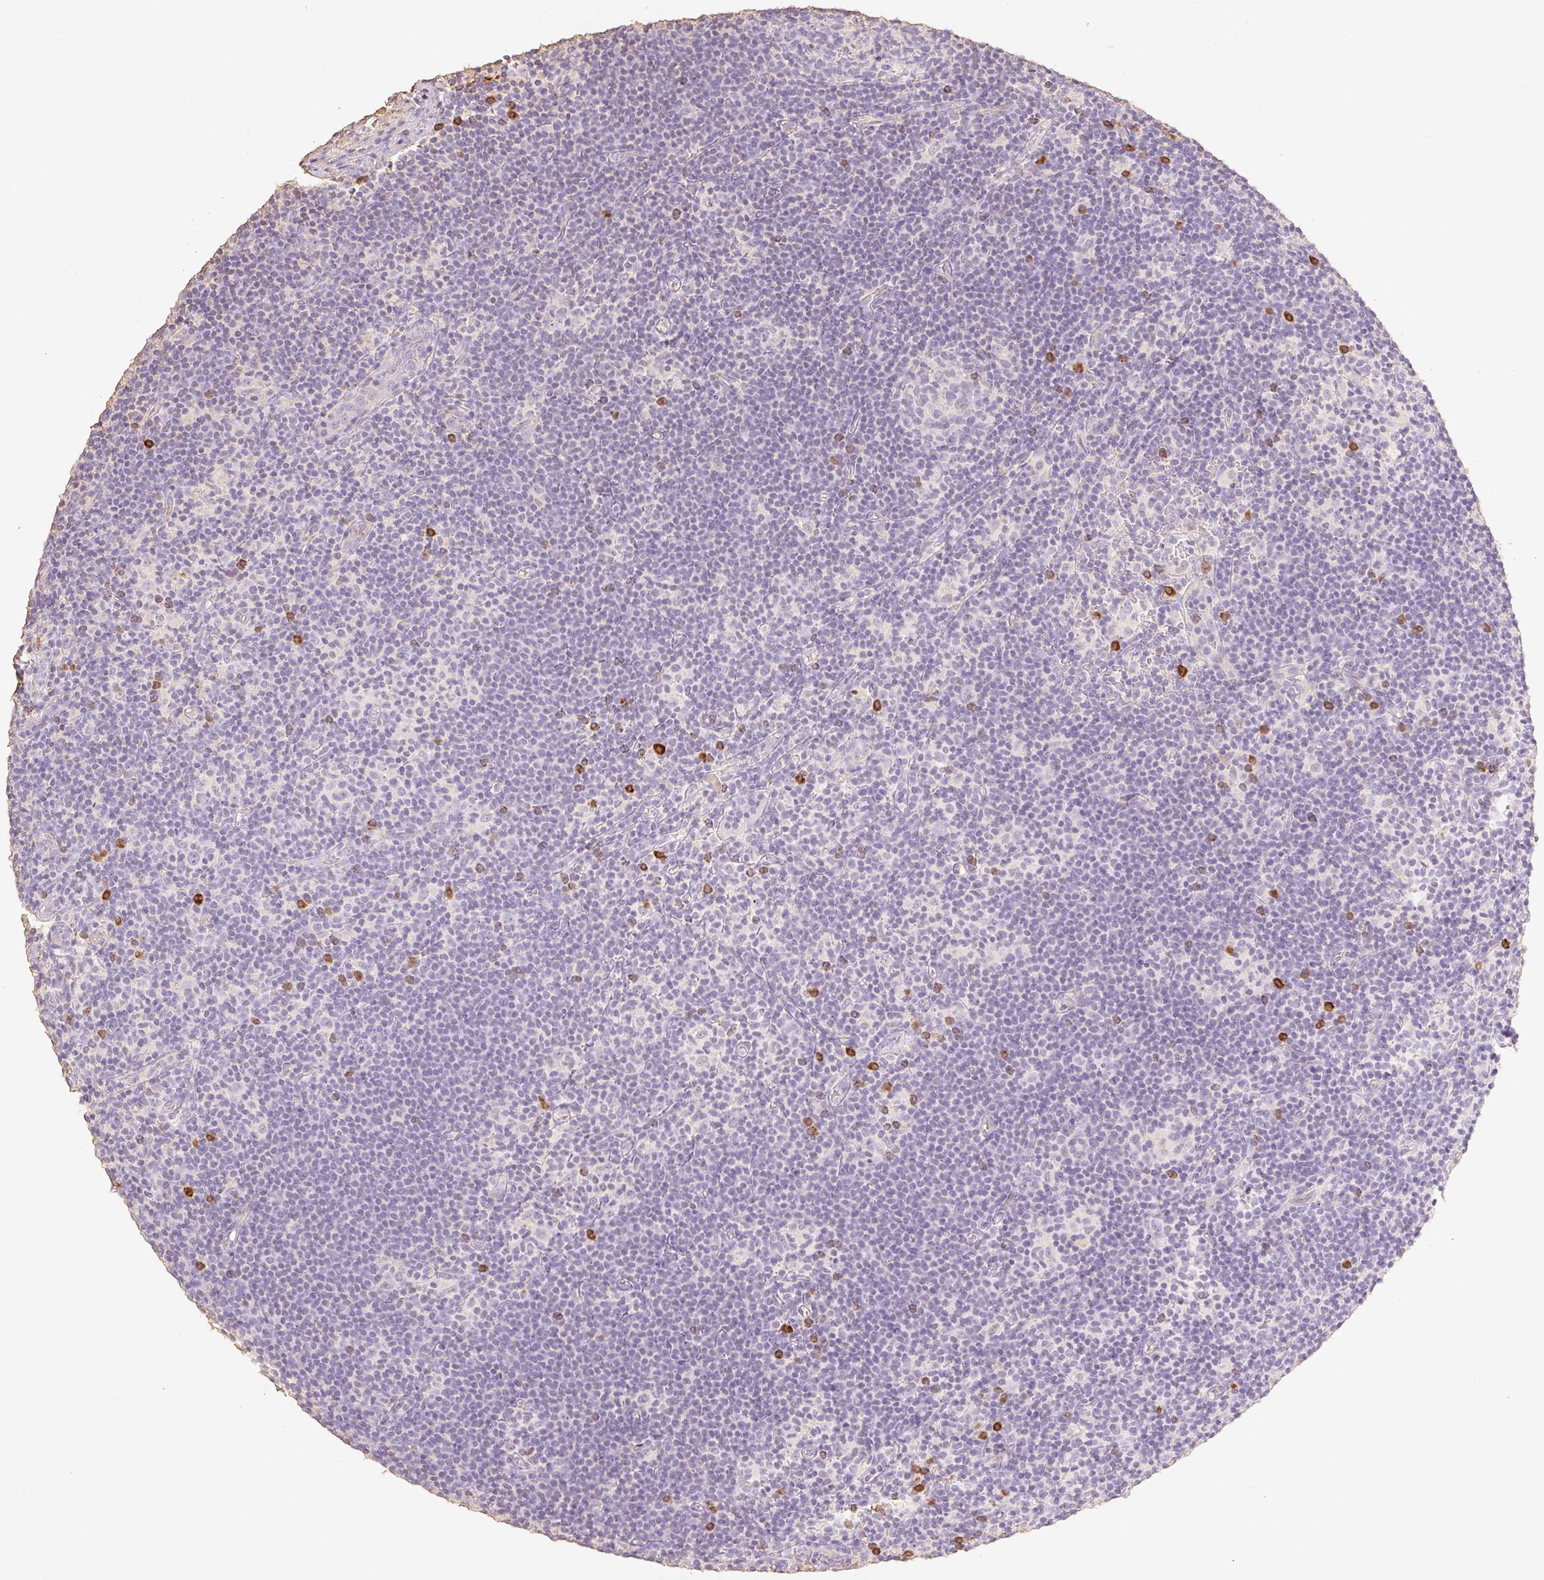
{"staining": {"intensity": "negative", "quantity": "none", "location": "none"}, "tissue": "lymphoma", "cell_type": "Tumor cells", "image_type": "cancer", "snomed": [{"axis": "morphology", "description": "Hodgkin's disease, NOS"}, {"axis": "topography", "description": "Lymph node"}], "caption": "Image shows no protein staining in tumor cells of Hodgkin's disease tissue. Brightfield microscopy of IHC stained with DAB (3,3'-diaminobenzidine) (brown) and hematoxylin (blue), captured at high magnification.", "gene": "MBOAT7", "patient": {"sex": "female", "age": 57}}